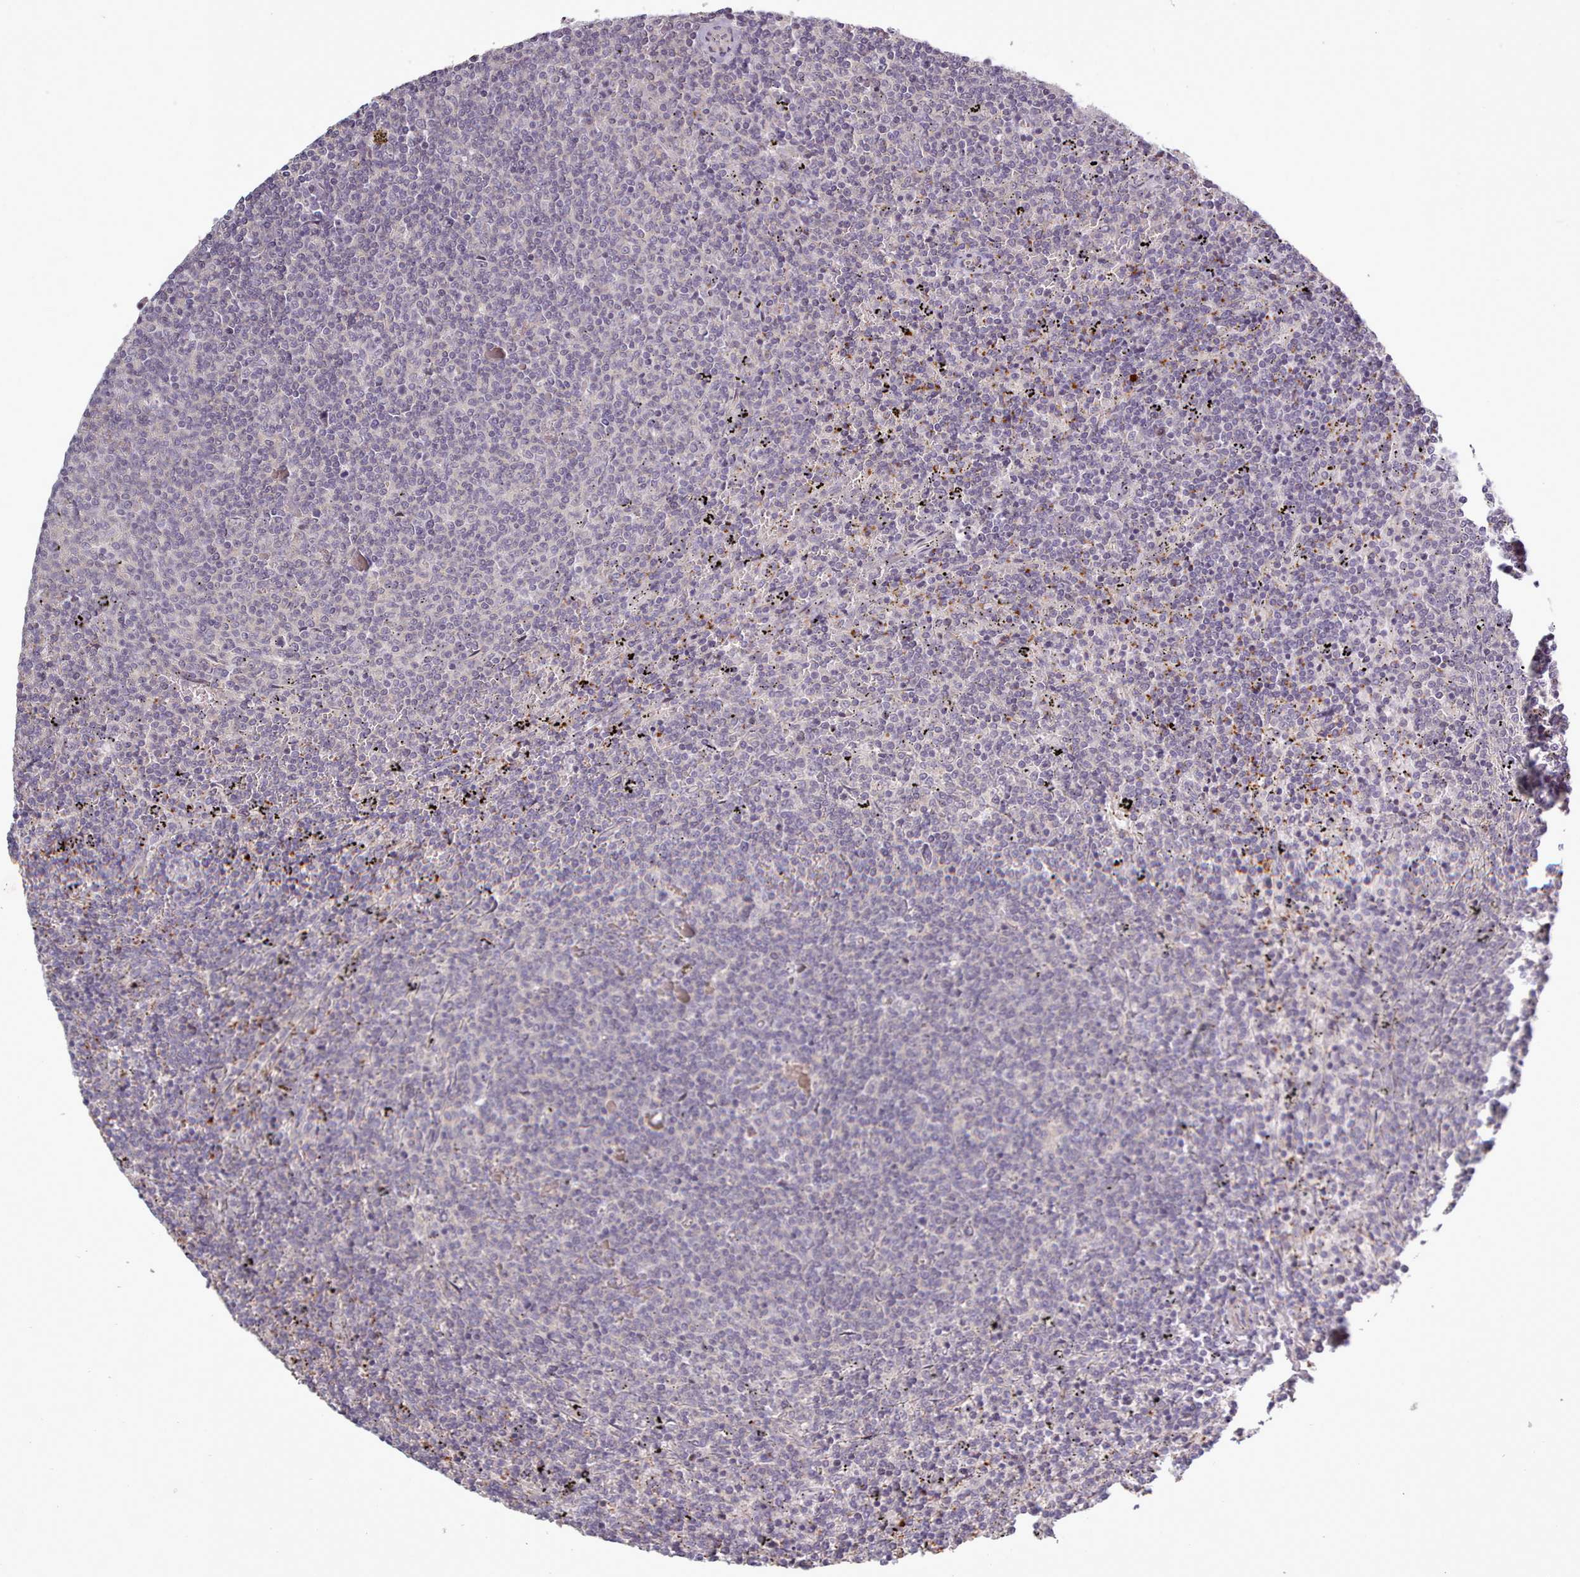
{"staining": {"intensity": "negative", "quantity": "none", "location": "none"}, "tissue": "lymphoma", "cell_type": "Tumor cells", "image_type": "cancer", "snomed": [{"axis": "morphology", "description": "Malignant lymphoma, non-Hodgkin's type, Low grade"}, {"axis": "topography", "description": "Spleen"}], "caption": "High magnification brightfield microscopy of malignant lymphoma, non-Hodgkin's type (low-grade) stained with DAB (brown) and counterstained with hematoxylin (blue): tumor cells show no significant positivity.", "gene": "LEFTY2", "patient": {"sex": "female", "age": 50}}